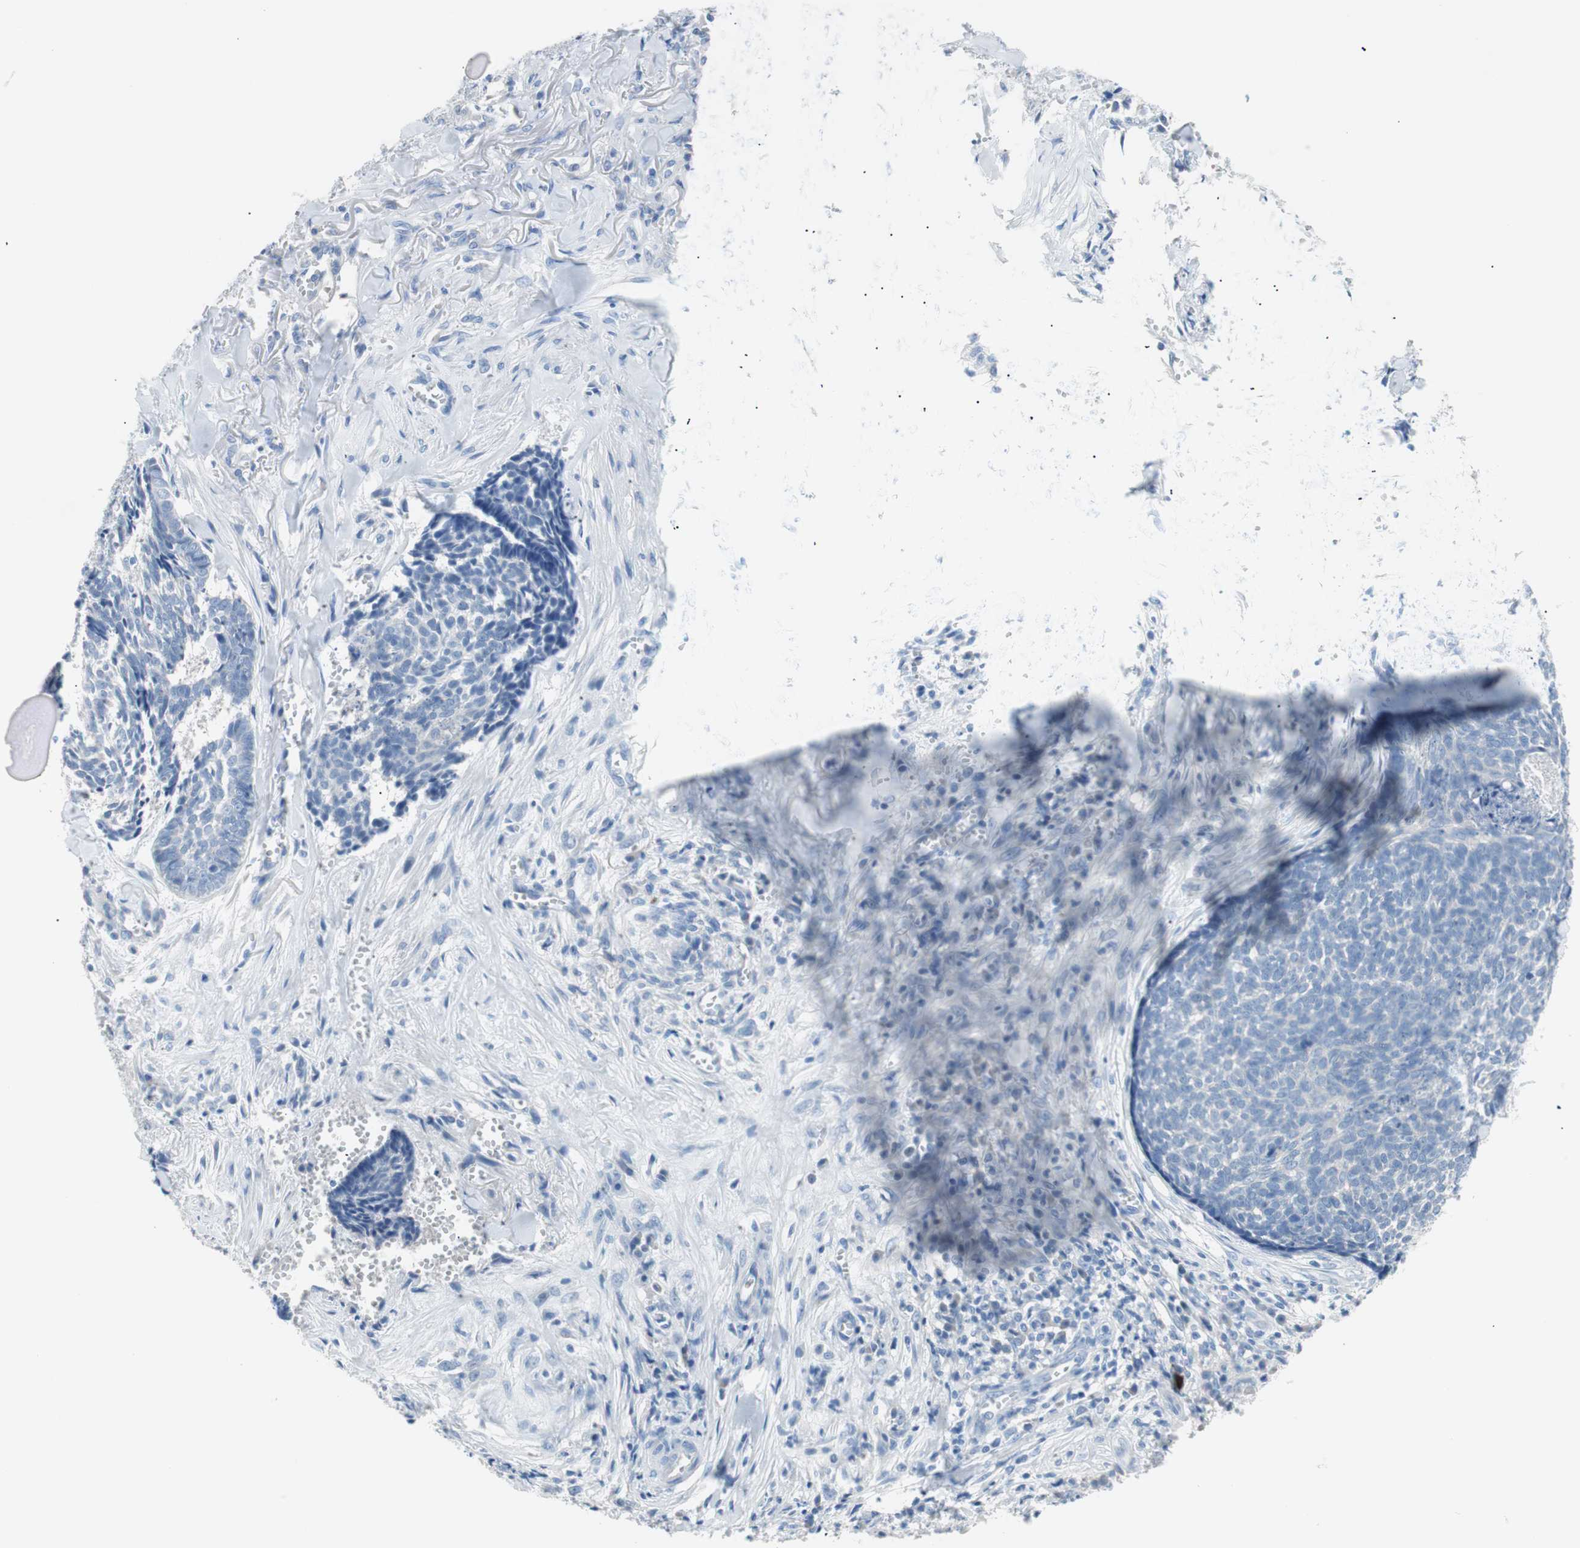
{"staining": {"intensity": "negative", "quantity": "none", "location": "none"}, "tissue": "skin cancer", "cell_type": "Tumor cells", "image_type": "cancer", "snomed": [{"axis": "morphology", "description": "Basal cell carcinoma"}, {"axis": "topography", "description": "Skin"}], "caption": "Tumor cells are negative for brown protein staining in skin cancer (basal cell carcinoma).", "gene": "VIL1", "patient": {"sex": "male", "age": 84}}